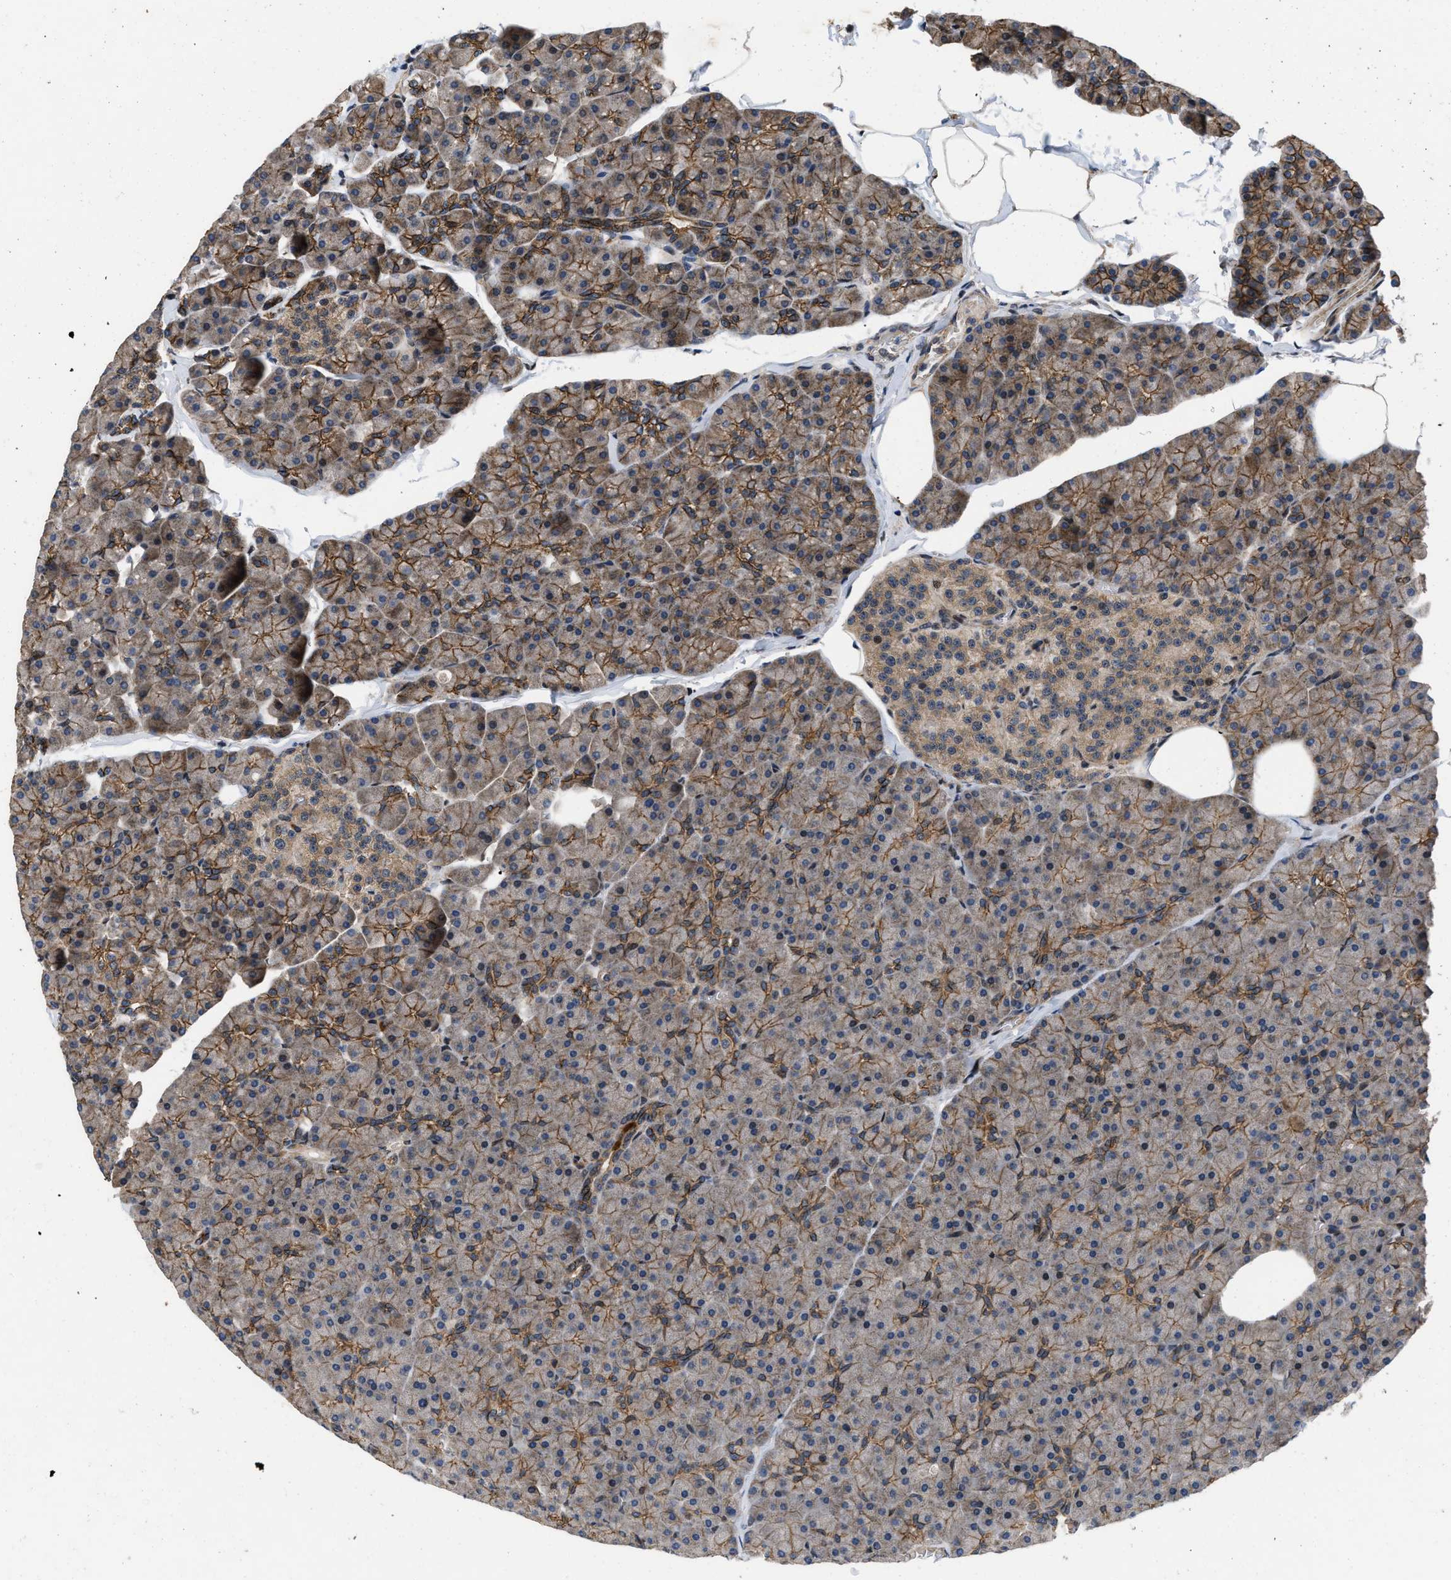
{"staining": {"intensity": "moderate", "quantity": ">75%", "location": "cytoplasmic/membranous"}, "tissue": "pancreas", "cell_type": "Exocrine glandular cells", "image_type": "normal", "snomed": [{"axis": "morphology", "description": "Normal tissue, NOS"}, {"axis": "topography", "description": "Pancreas"}], "caption": "Human pancreas stained with a brown dye demonstrates moderate cytoplasmic/membranous positive staining in about >75% of exocrine glandular cells.", "gene": "PRDM14", "patient": {"sex": "male", "age": 35}}